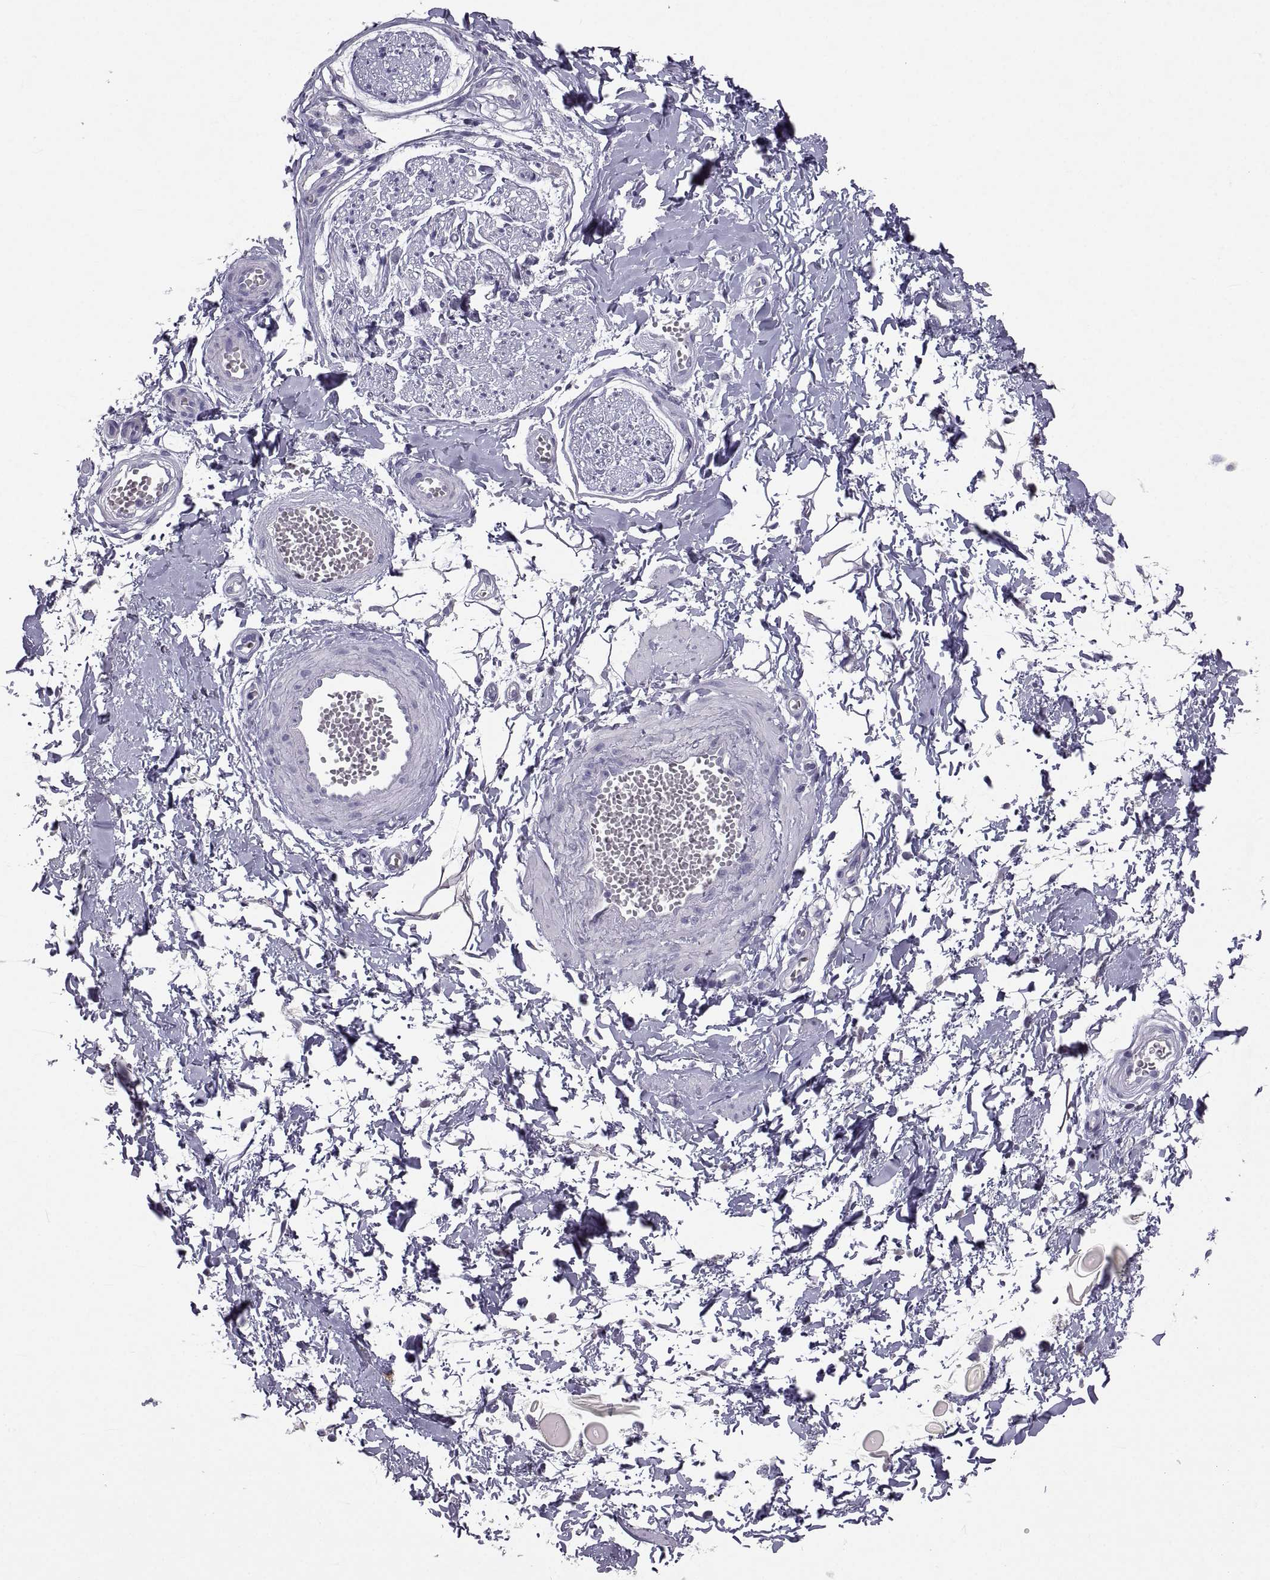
{"staining": {"intensity": "negative", "quantity": "none", "location": "none"}, "tissue": "adipose tissue", "cell_type": "Adipocytes", "image_type": "normal", "snomed": [{"axis": "morphology", "description": "Normal tissue, NOS"}, {"axis": "topography", "description": "Smooth muscle"}, {"axis": "topography", "description": "Peripheral nerve tissue"}], "caption": "Immunohistochemistry photomicrograph of unremarkable human adipose tissue stained for a protein (brown), which shows no staining in adipocytes.", "gene": "SOX21", "patient": {"sex": "male", "age": 22}}